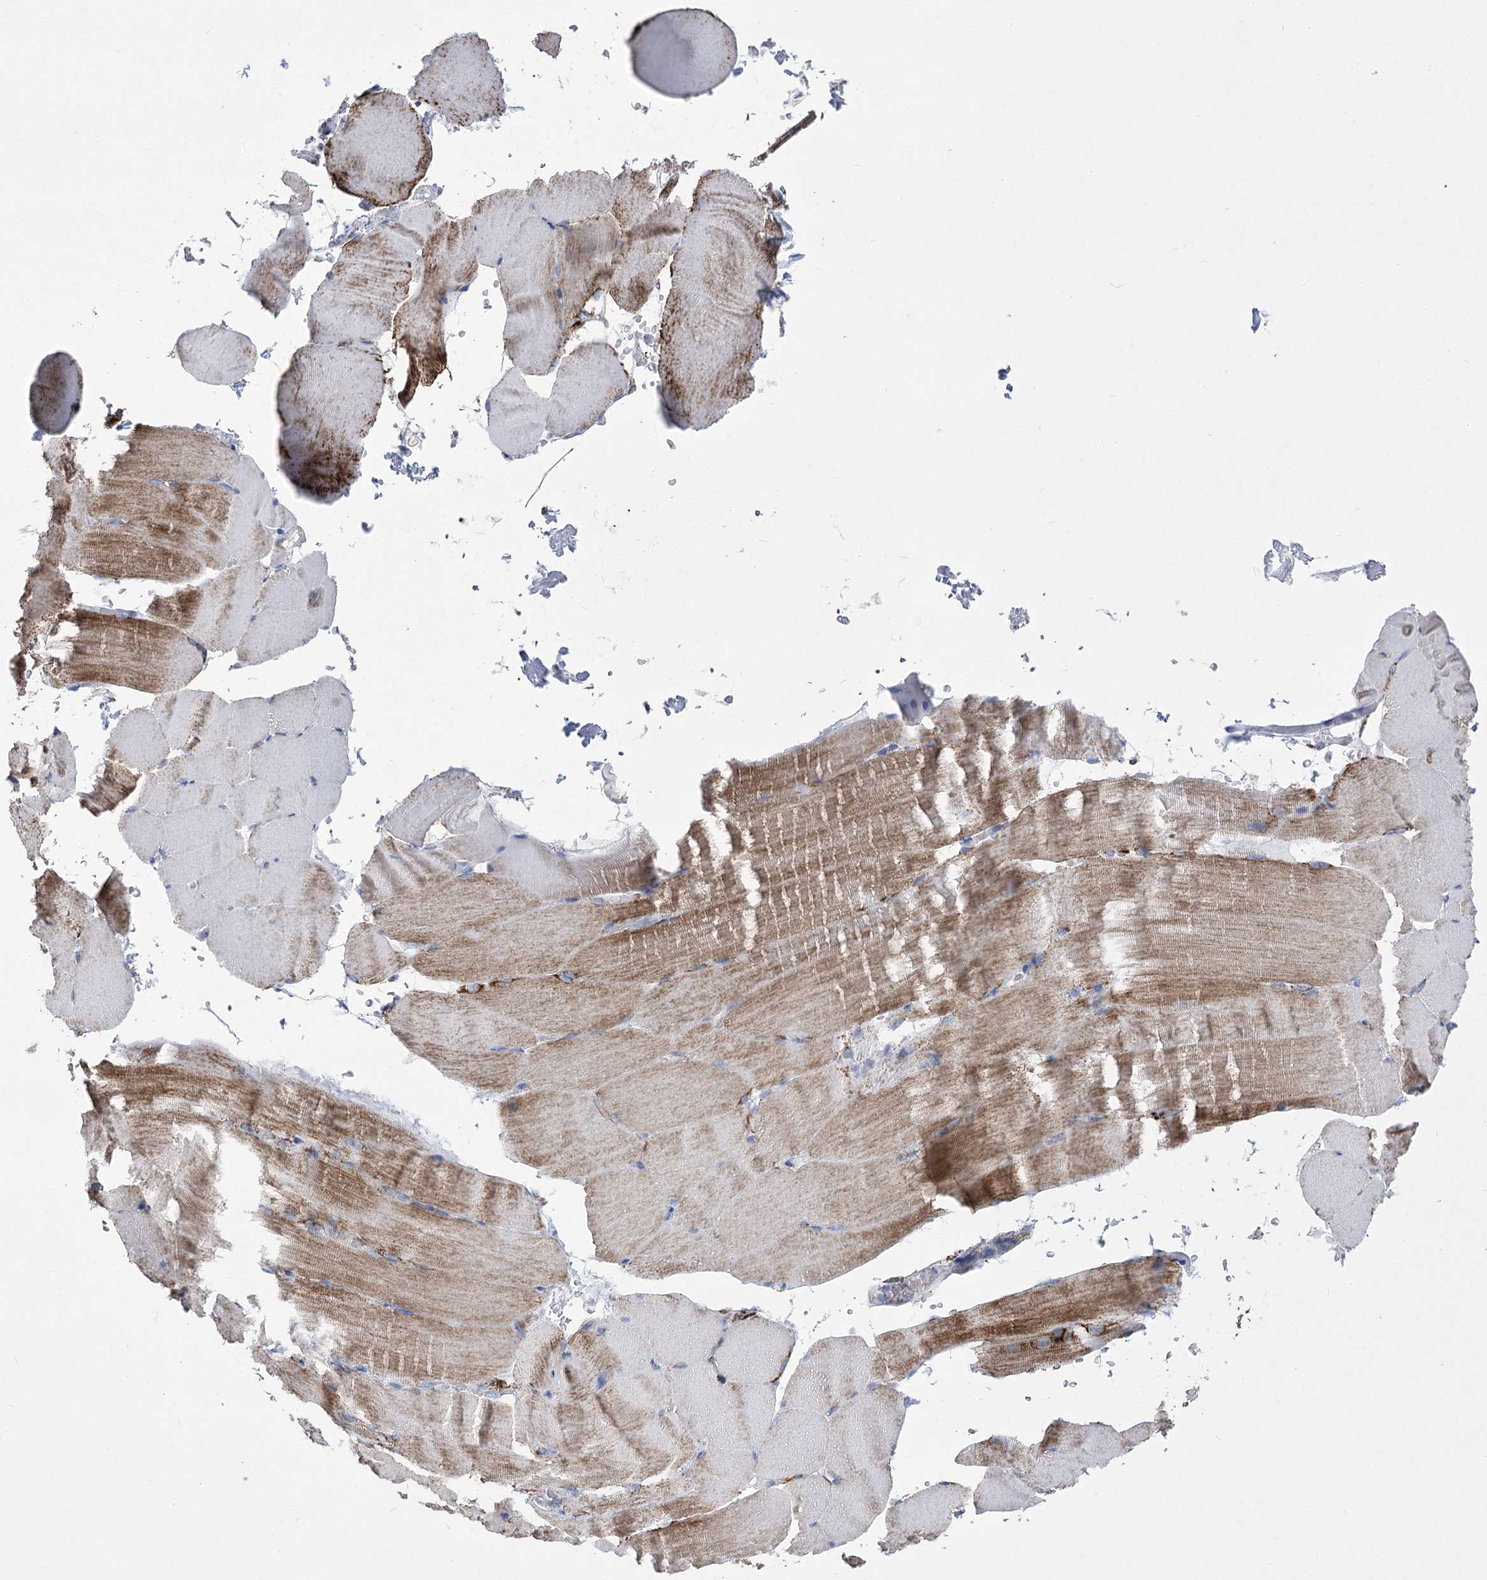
{"staining": {"intensity": "moderate", "quantity": "25%-75%", "location": "cytoplasmic/membranous"}, "tissue": "skeletal muscle", "cell_type": "Myocytes", "image_type": "normal", "snomed": [{"axis": "morphology", "description": "Normal tissue, NOS"}, {"axis": "topography", "description": "Skeletal muscle"}, {"axis": "topography", "description": "Parathyroid gland"}], "caption": "IHC micrograph of normal human skeletal muscle stained for a protein (brown), which exhibits medium levels of moderate cytoplasmic/membranous staining in about 25%-75% of myocytes.", "gene": "PDHB", "patient": {"sex": "female", "age": 37}}